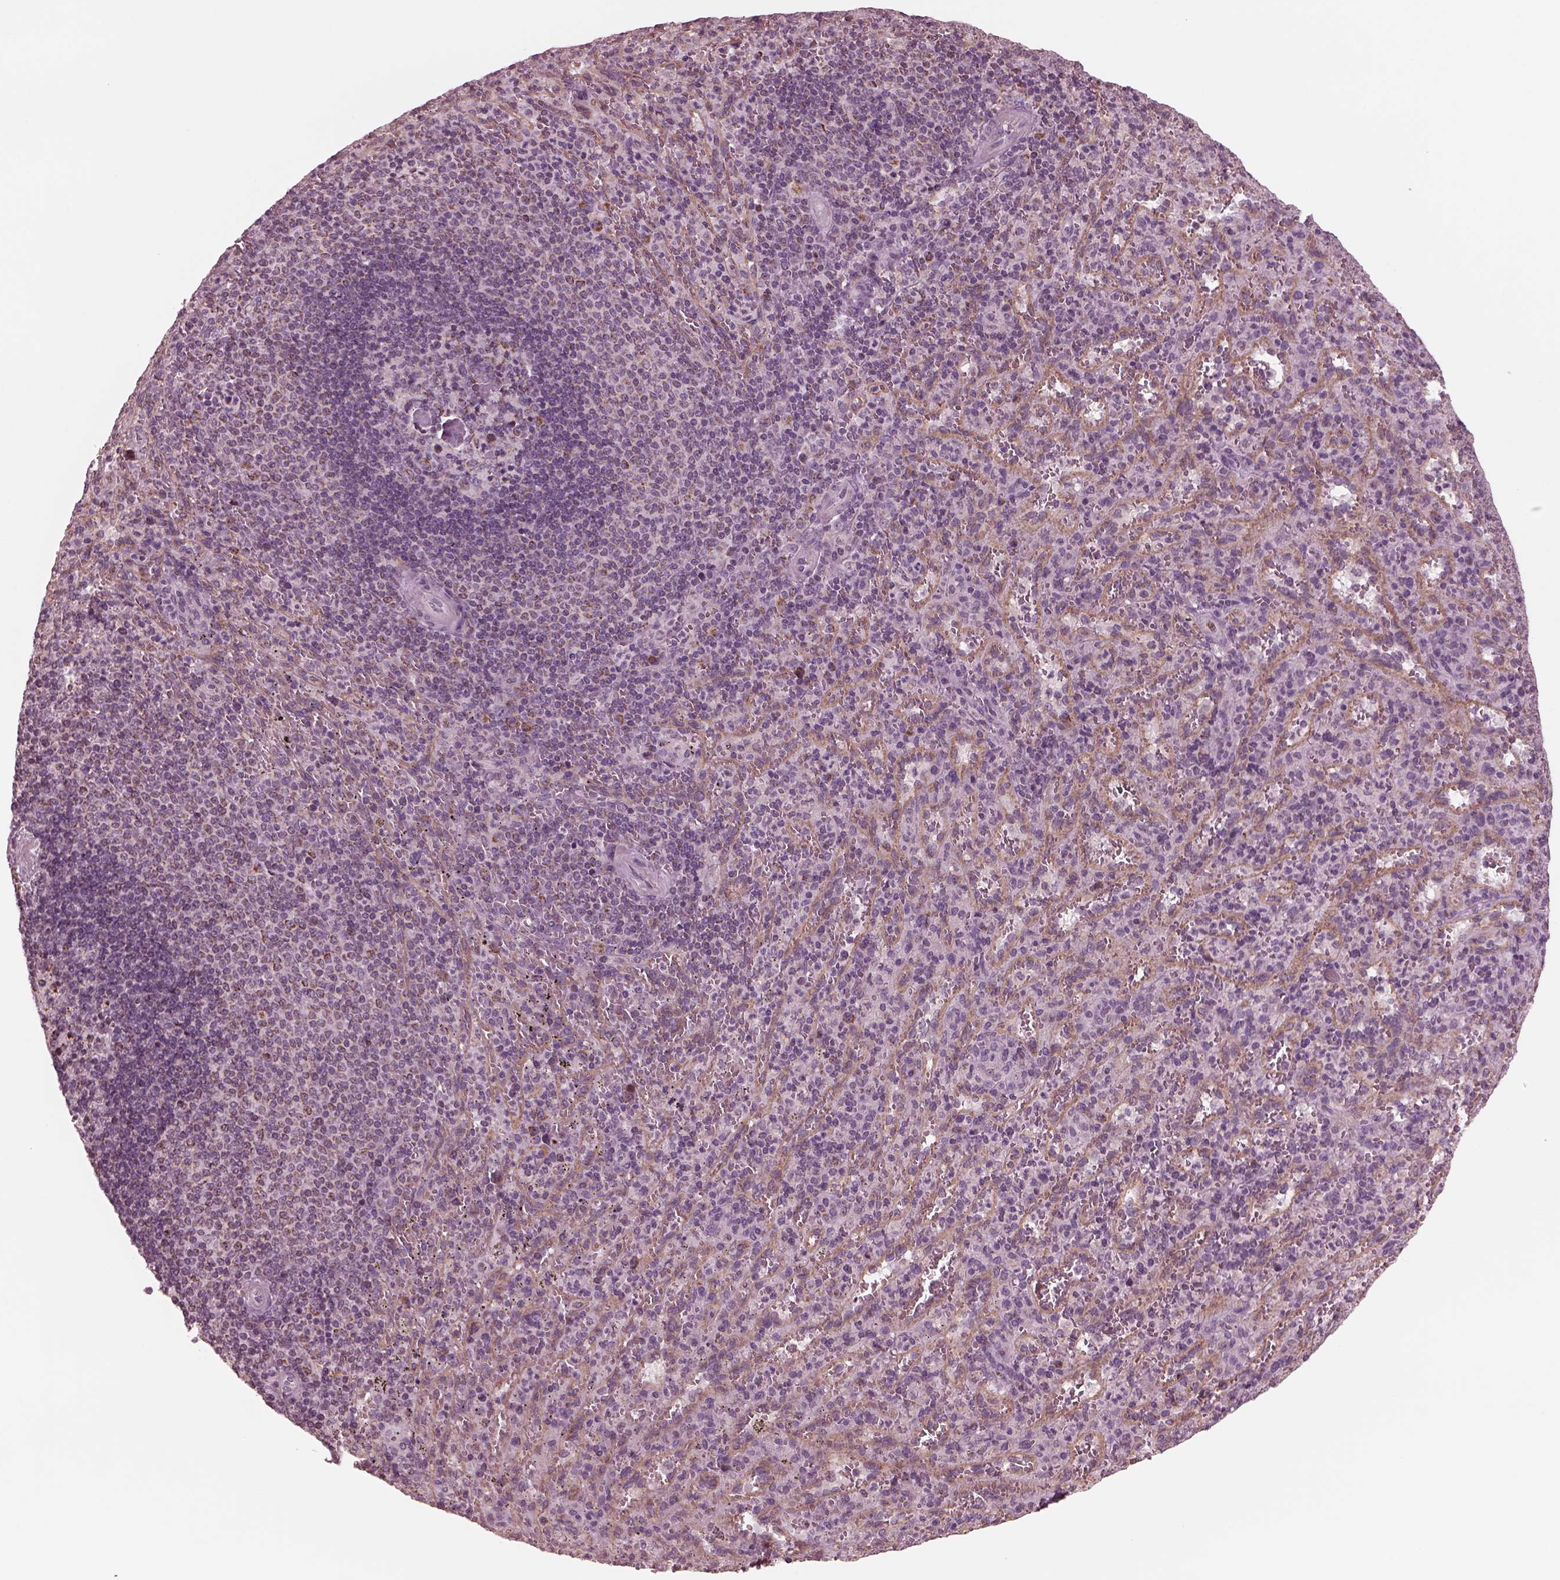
{"staining": {"intensity": "moderate", "quantity": "<25%", "location": "cytoplasmic/membranous"}, "tissue": "spleen", "cell_type": "Cells in red pulp", "image_type": "normal", "snomed": [{"axis": "morphology", "description": "Normal tissue, NOS"}, {"axis": "topography", "description": "Spleen"}], "caption": "The micrograph displays immunohistochemical staining of unremarkable spleen. There is moderate cytoplasmic/membranous staining is seen in about <25% of cells in red pulp.", "gene": "CELSR3", "patient": {"sex": "male", "age": 57}}